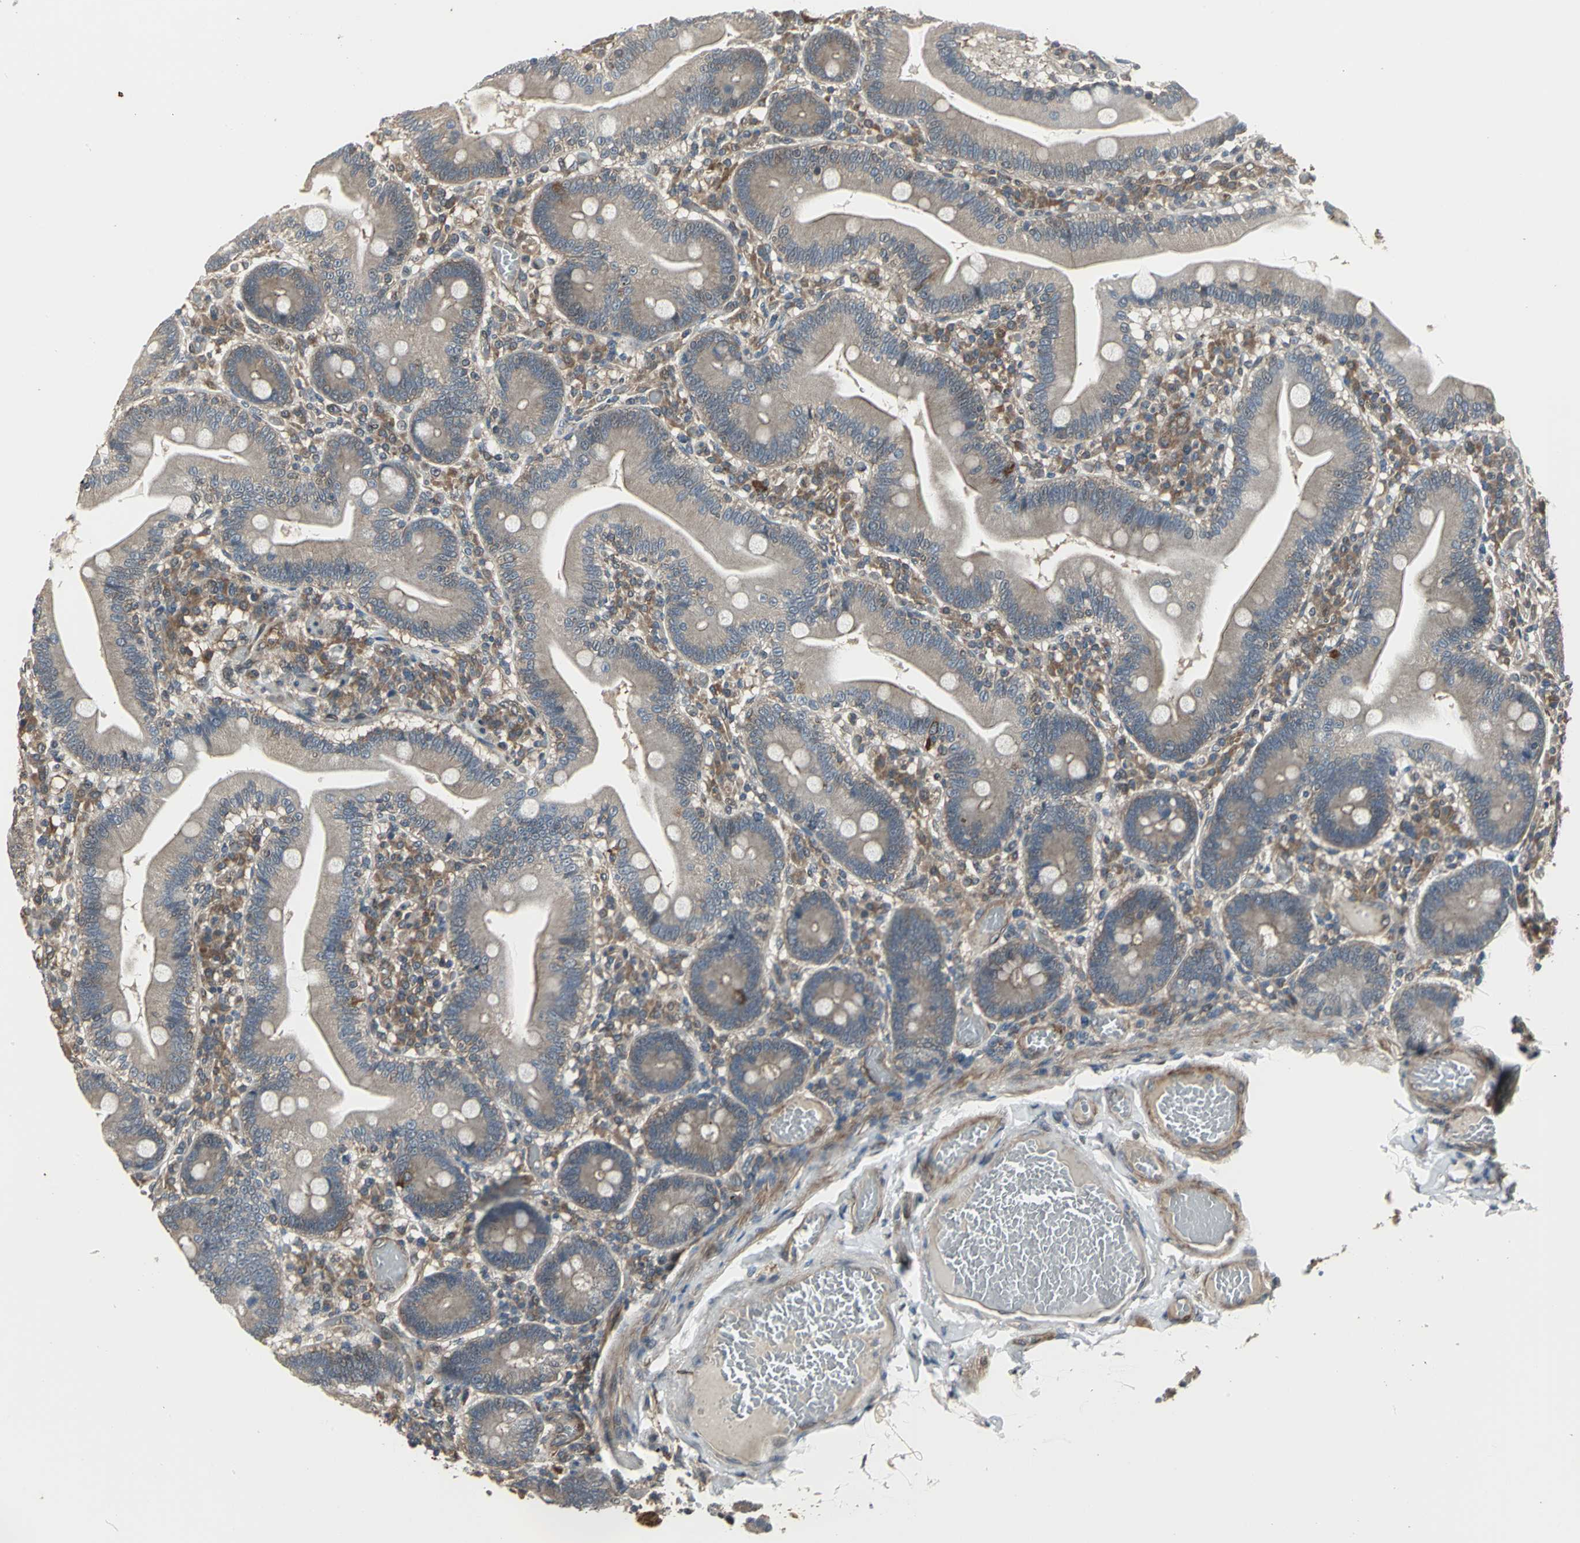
{"staining": {"intensity": "moderate", "quantity": "<25%", "location": "cytoplasmic/membranous"}, "tissue": "duodenum", "cell_type": "Glandular cells", "image_type": "normal", "snomed": [{"axis": "morphology", "description": "Normal tissue, NOS"}, {"axis": "topography", "description": "Duodenum"}], "caption": "IHC micrograph of normal duodenum: human duodenum stained using immunohistochemistry displays low levels of moderate protein expression localized specifically in the cytoplasmic/membranous of glandular cells, appearing as a cytoplasmic/membranous brown color.", "gene": "PFDN1", "patient": {"sex": "male", "age": 66}}